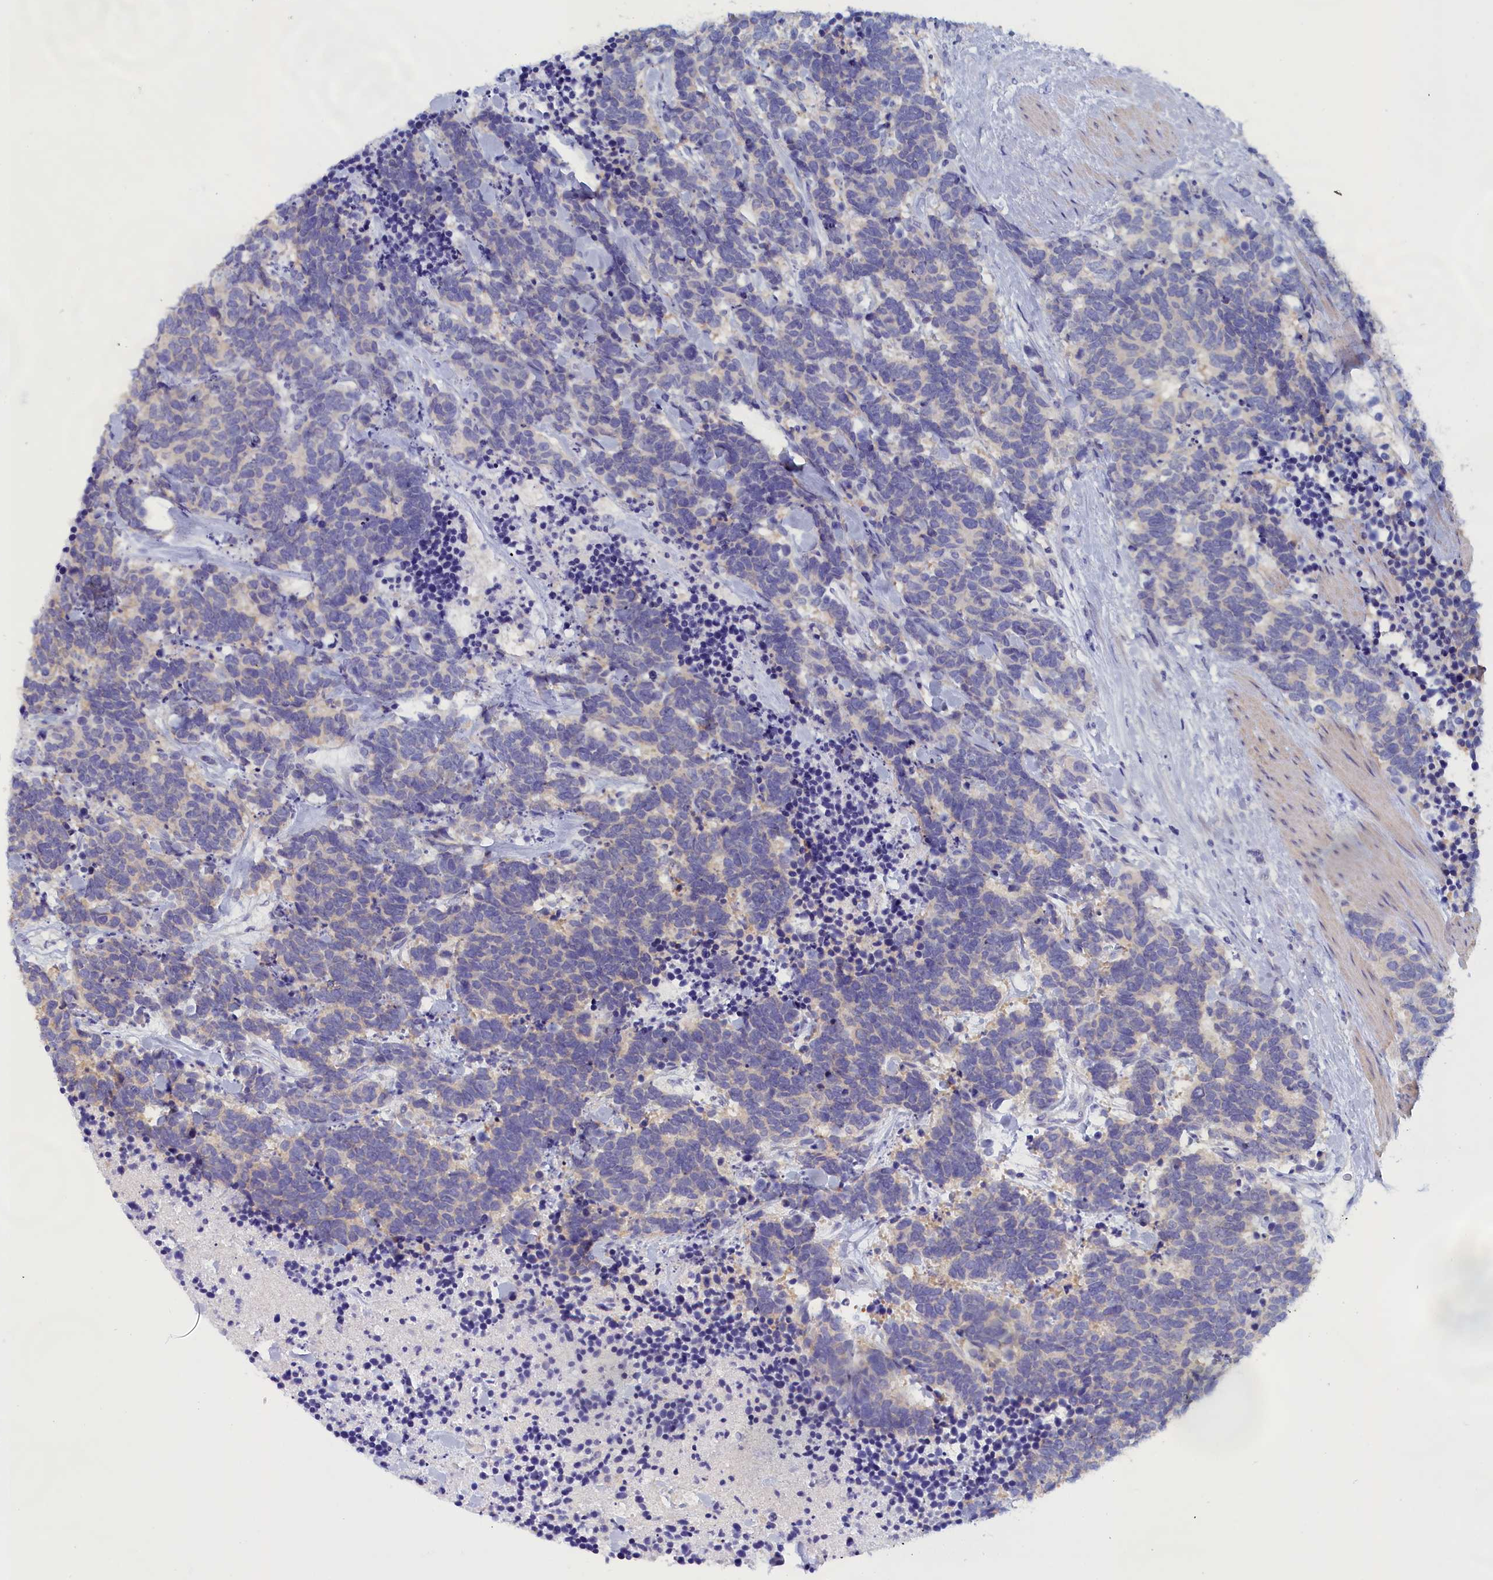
{"staining": {"intensity": "negative", "quantity": "none", "location": "none"}, "tissue": "carcinoid", "cell_type": "Tumor cells", "image_type": "cancer", "snomed": [{"axis": "morphology", "description": "Carcinoma, NOS"}, {"axis": "morphology", "description": "Carcinoid, malignant, NOS"}, {"axis": "topography", "description": "Prostate"}], "caption": "Carcinoma was stained to show a protein in brown. There is no significant positivity in tumor cells. The staining was performed using DAB (3,3'-diaminobenzidine) to visualize the protein expression in brown, while the nuclei were stained in blue with hematoxylin (Magnification: 20x).", "gene": "ANKRD2", "patient": {"sex": "male", "age": 57}}